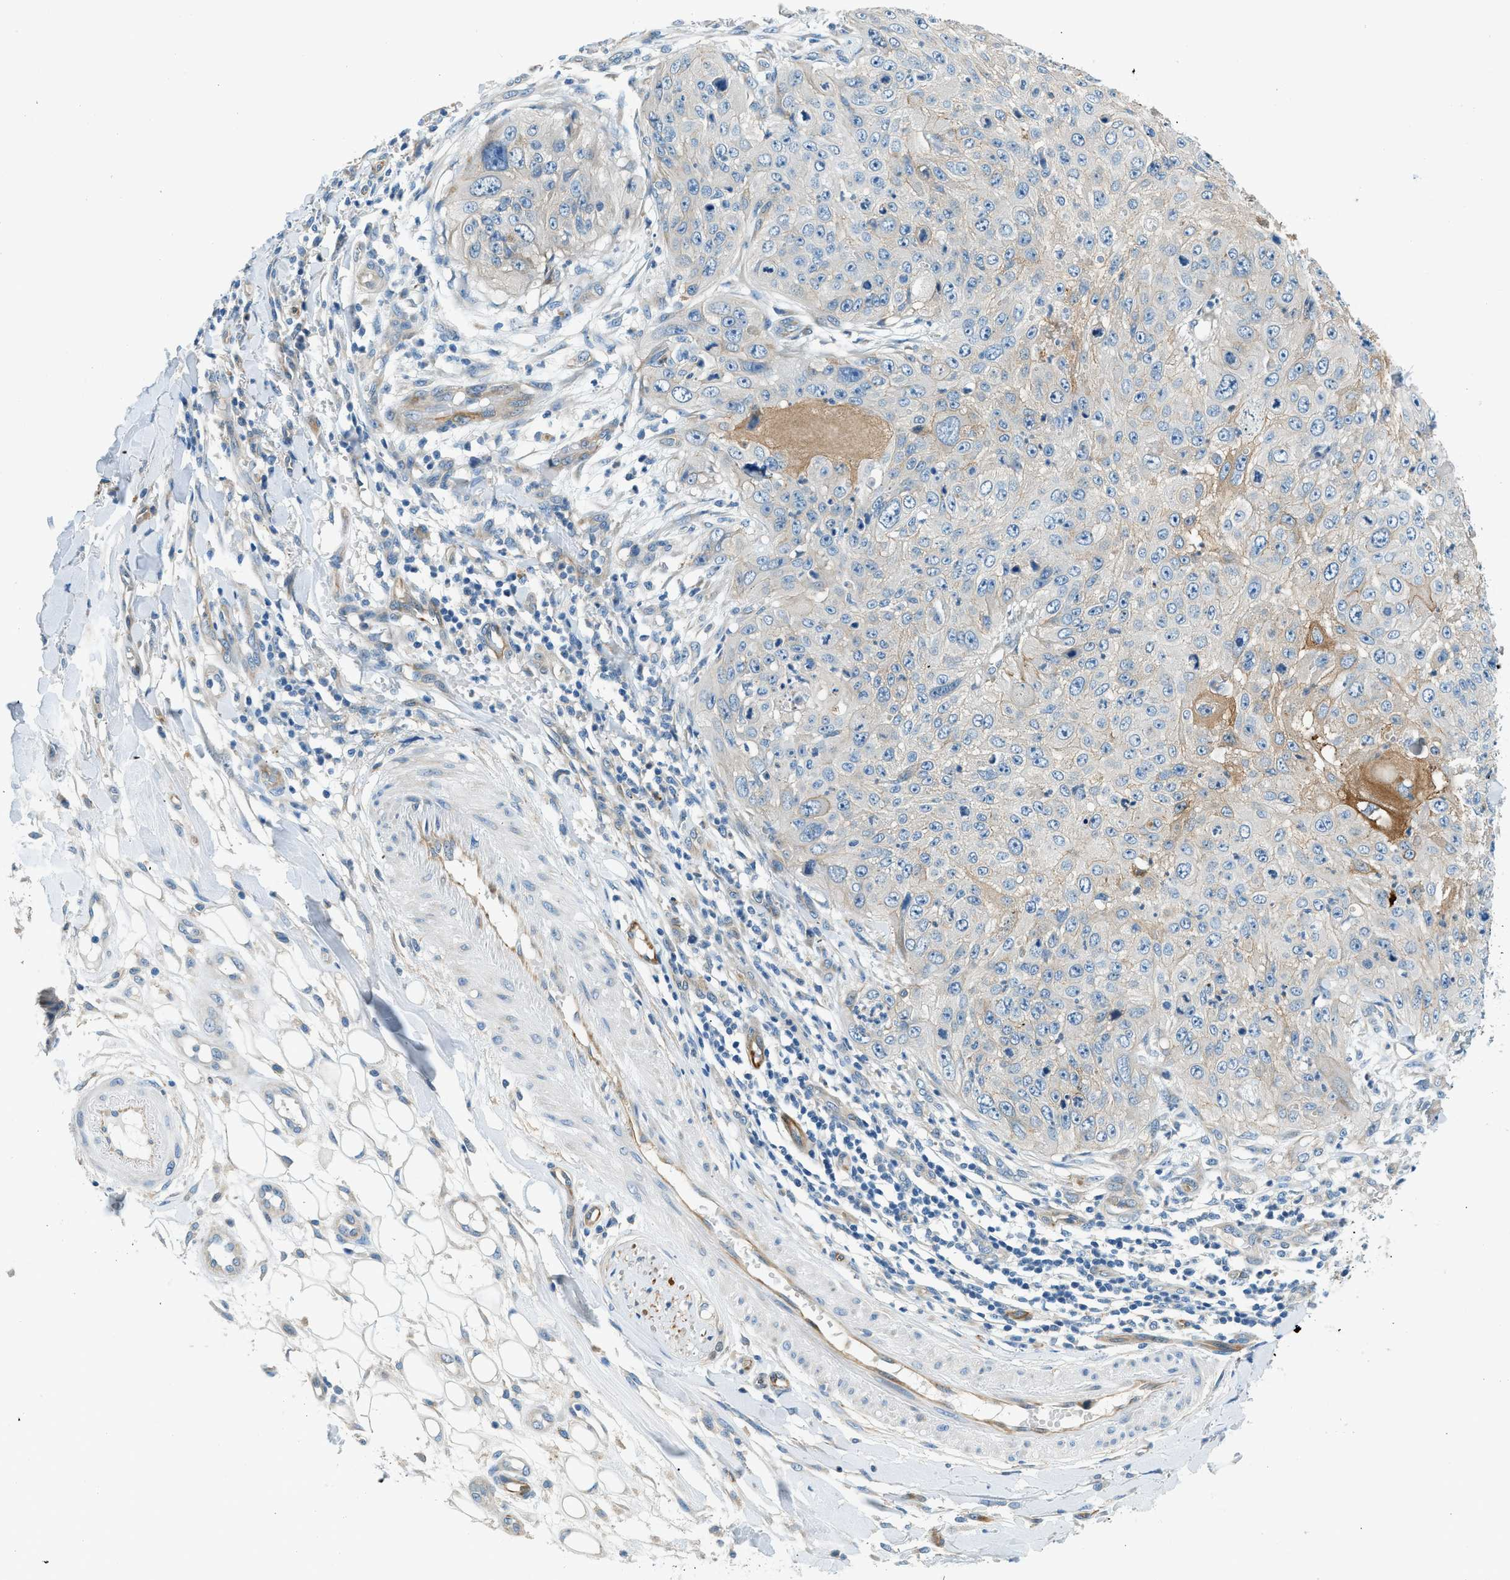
{"staining": {"intensity": "weak", "quantity": "<25%", "location": "cytoplasmic/membranous"}, "tissue": "skin cancer", "cell_type": "Tumor cells", "image_type": "cancer", "snomed": [{"axis": "morphology", "description": "Squamous cell carcinoma, NOS"}, {"axis": "topography", "description": "Skin"}], "caption": "Immunohistochemistry (IHC) photomicrograph of skin squamous cell carcinoma stained for a protein (brown), which displays no staining in tumor cells.", "gene": "ZNF367", "patient": {"sex": "female", "age": 80}}